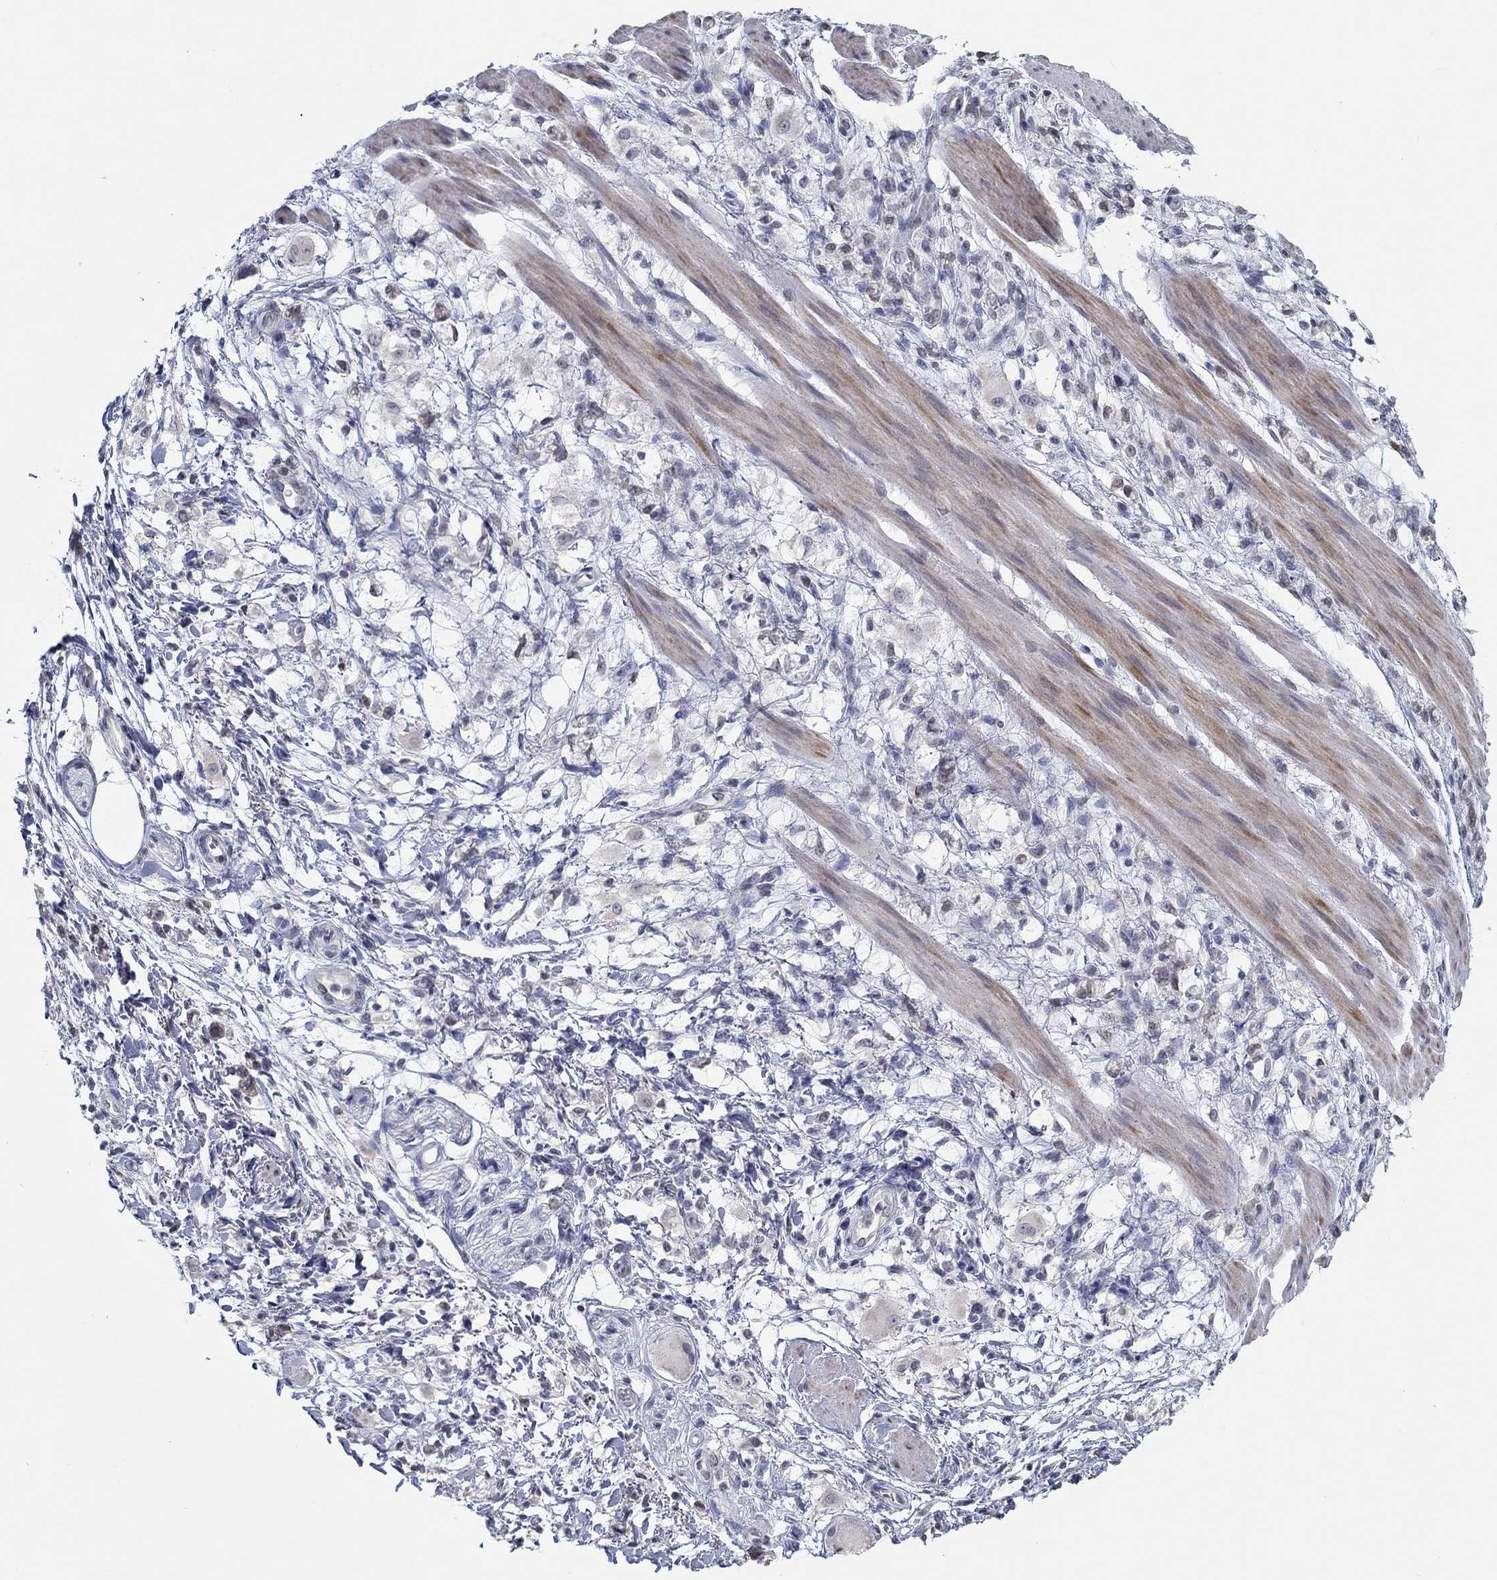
{"staining": {"intensity": "negative", "quantity": "none", "location": "none"}, "tissue": "stomach cancer", "cell_type": "Tumor cells", "image_type": "cancer", "snomed": [{"axis": "morphology", "description": "Adenocarcinoma, NOS"}, {"axis": "topography", "description": "Stomach"}], "caption": "Tumor cells are negative for protein expression in human stomach adenocarcinoma.", "gene": "NUP155", "patient": {"sex": "female", "age": 60}}